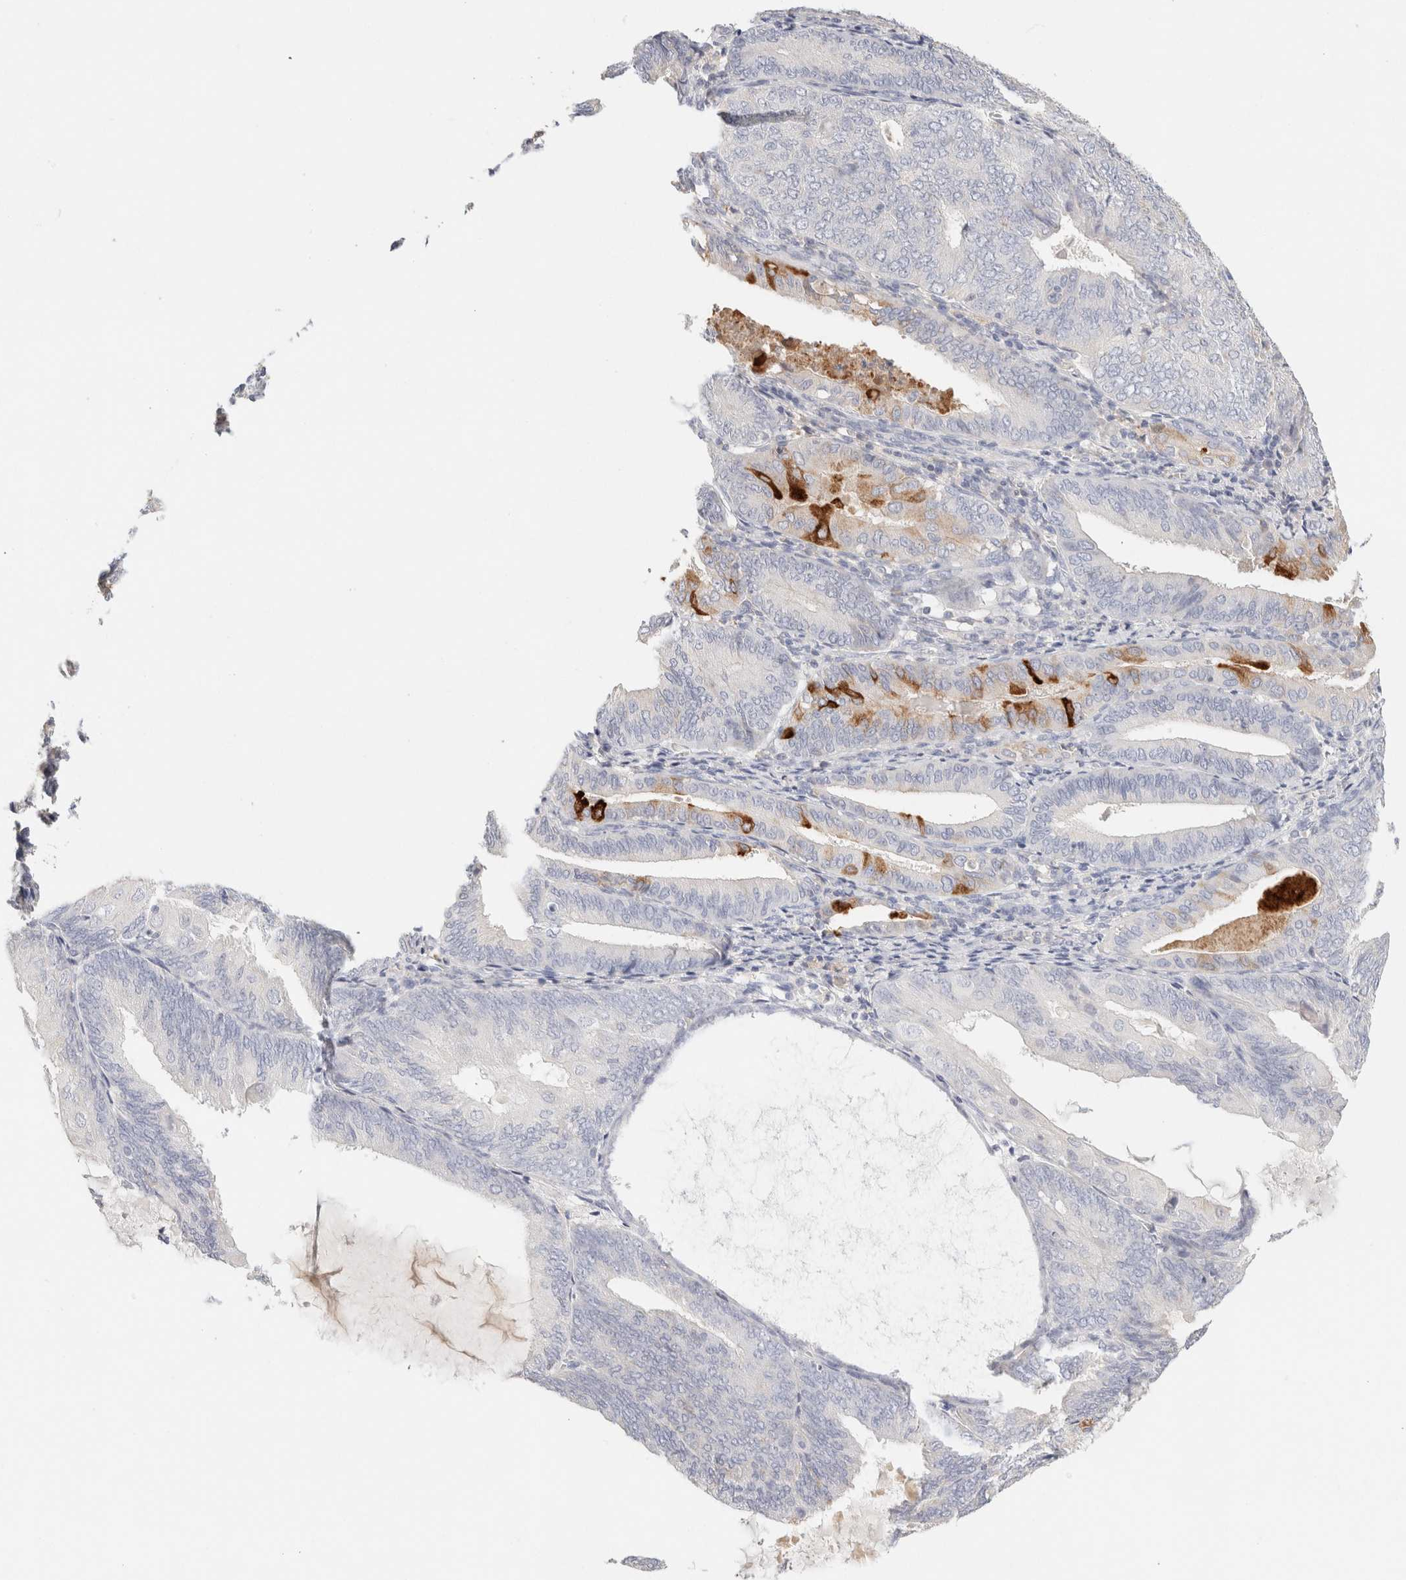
{"staining": {"intensity": "strong", "quantity": "<25%", "location": "cytoplasmic/membranous"}, "tissue": "endometrial cancer", "cell_type": "Tumor cells", "image_type": "cancer", "snomed": [{"axis": "morphology", "description": "Adenocarcinoma, NOS"}, {"axis": "topography", "description": "Endometrium"}], "caption": "Adenocarcinoma (endometrial) stained with IHC demonstrates strong cytoplasmic/membranous expression in about <25% of tumor cells.", "gene": "SCGB2A2", "patient": {"sex": "female", "age": 81}}